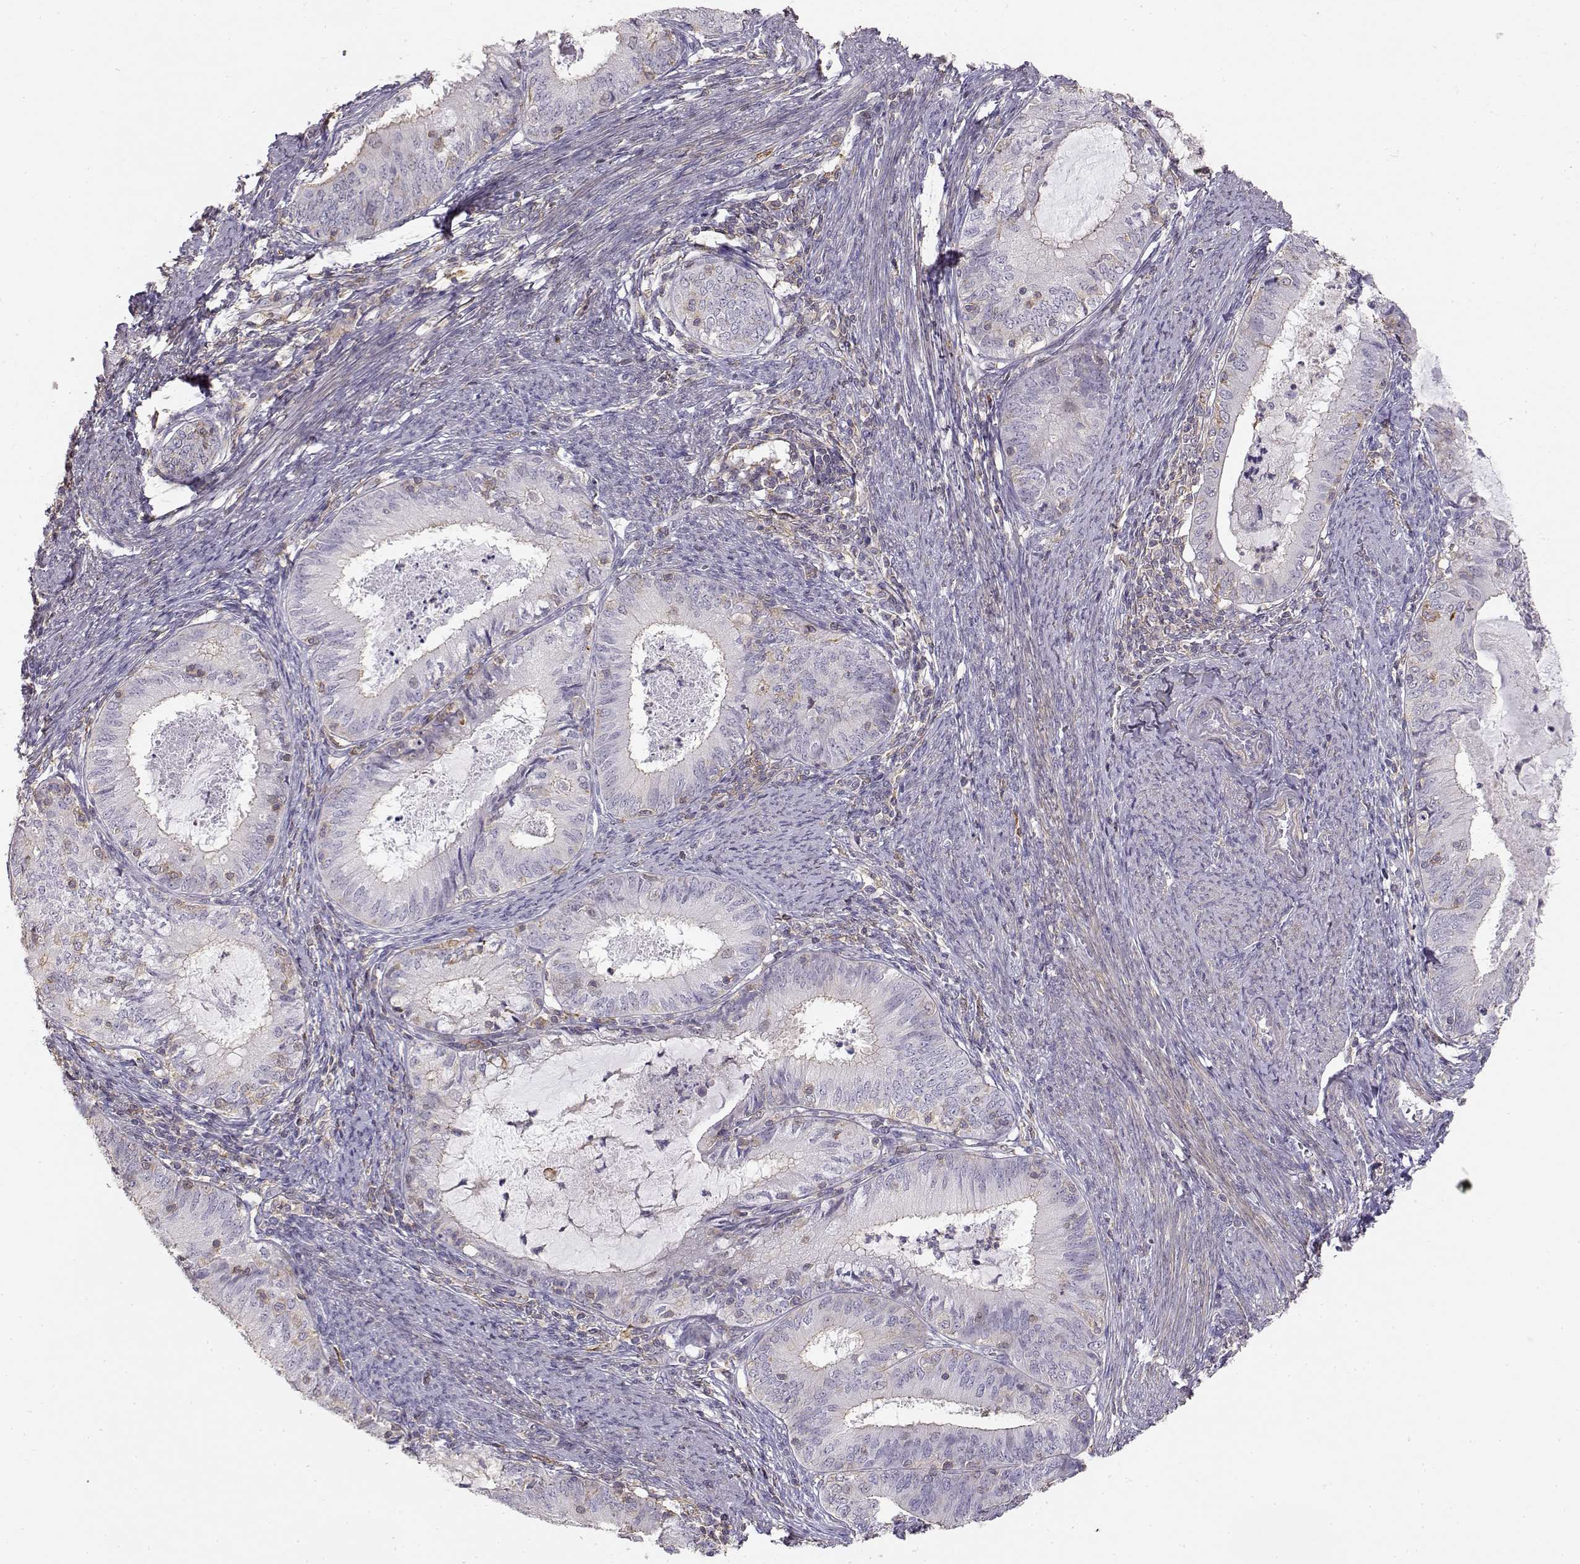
{"staining": {"intensity": "negative", "quantity": "none", "location": "none"}, "tissue": "endometrial cancer", "cell_type": "Tumor cells", "image_type": "cancer", "snomed": [{"axis": "morphology", "description": "Adenocarcinoma, NOS"}, {"axis": "topography", "description": "Endometrium"}], "caption": "Tumor cells show no significant expression in adenocarcinoma (endometrial).", "gene": "DAPL1", "patient": {"sex": "female", "age": 57}}